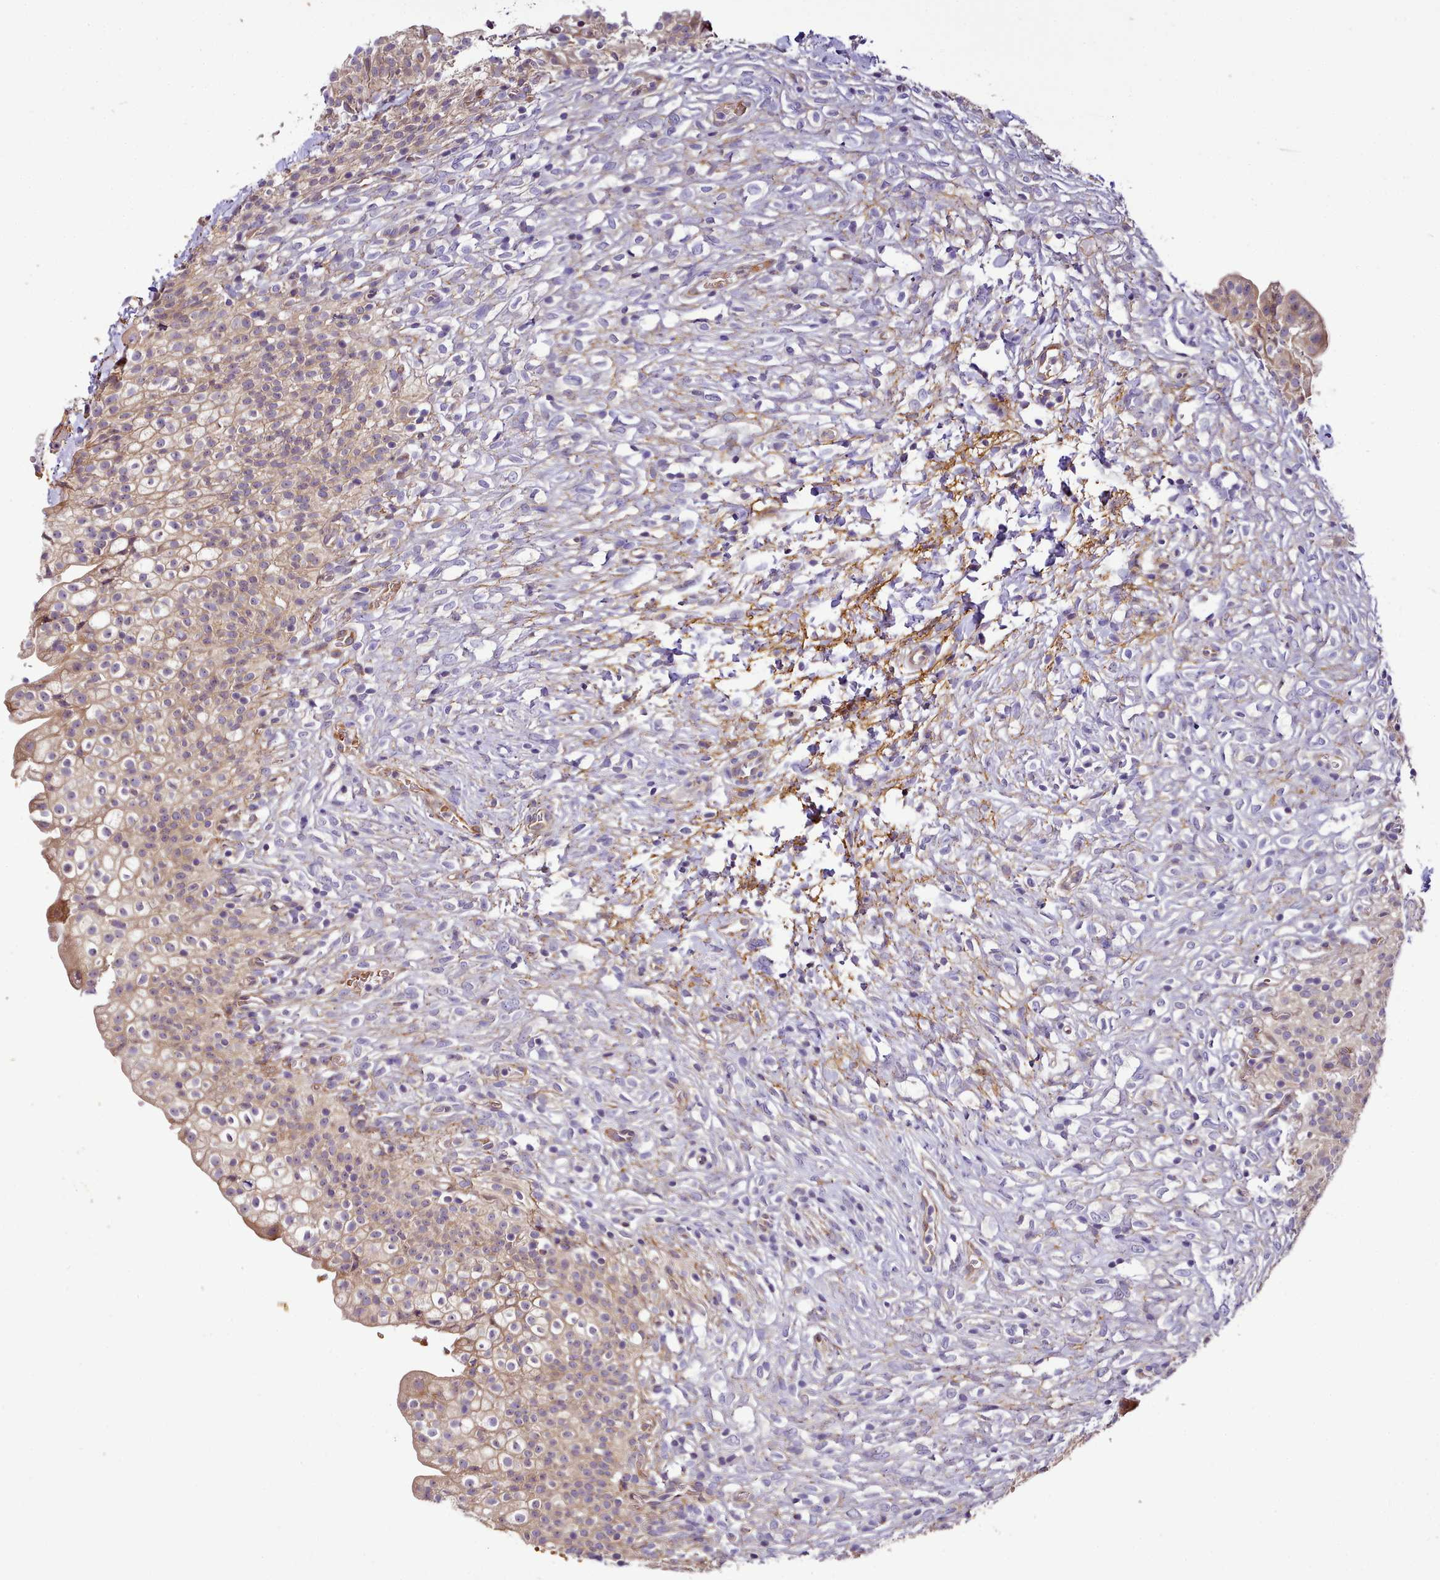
{"staining": {"intensity": "moderate", "quantity": "<25%", "location": "cytoplasmic/membranous"}, "tissue": "urinary bladder", "cell_type": "Urothelial cells", "image_type": "normal", "snomed": [{"axis": "morphology", "description": "Normal tissue, NOS"}, {"axis": "topography", "description": "Urinary bladder"}], "caption": "High-magnification brightfield microscopy of unremarkable urinary bladder stained with DAB (3,3'-diaminobenzidine) (brown) and counterstained with hematoxylin (blue). urothelial cells exhibit moderate cytoplasmic/membranous staining is present in about<25% of cells.", "gene": "NBPF10", "patient": {"sex": "male", "age": 55}}